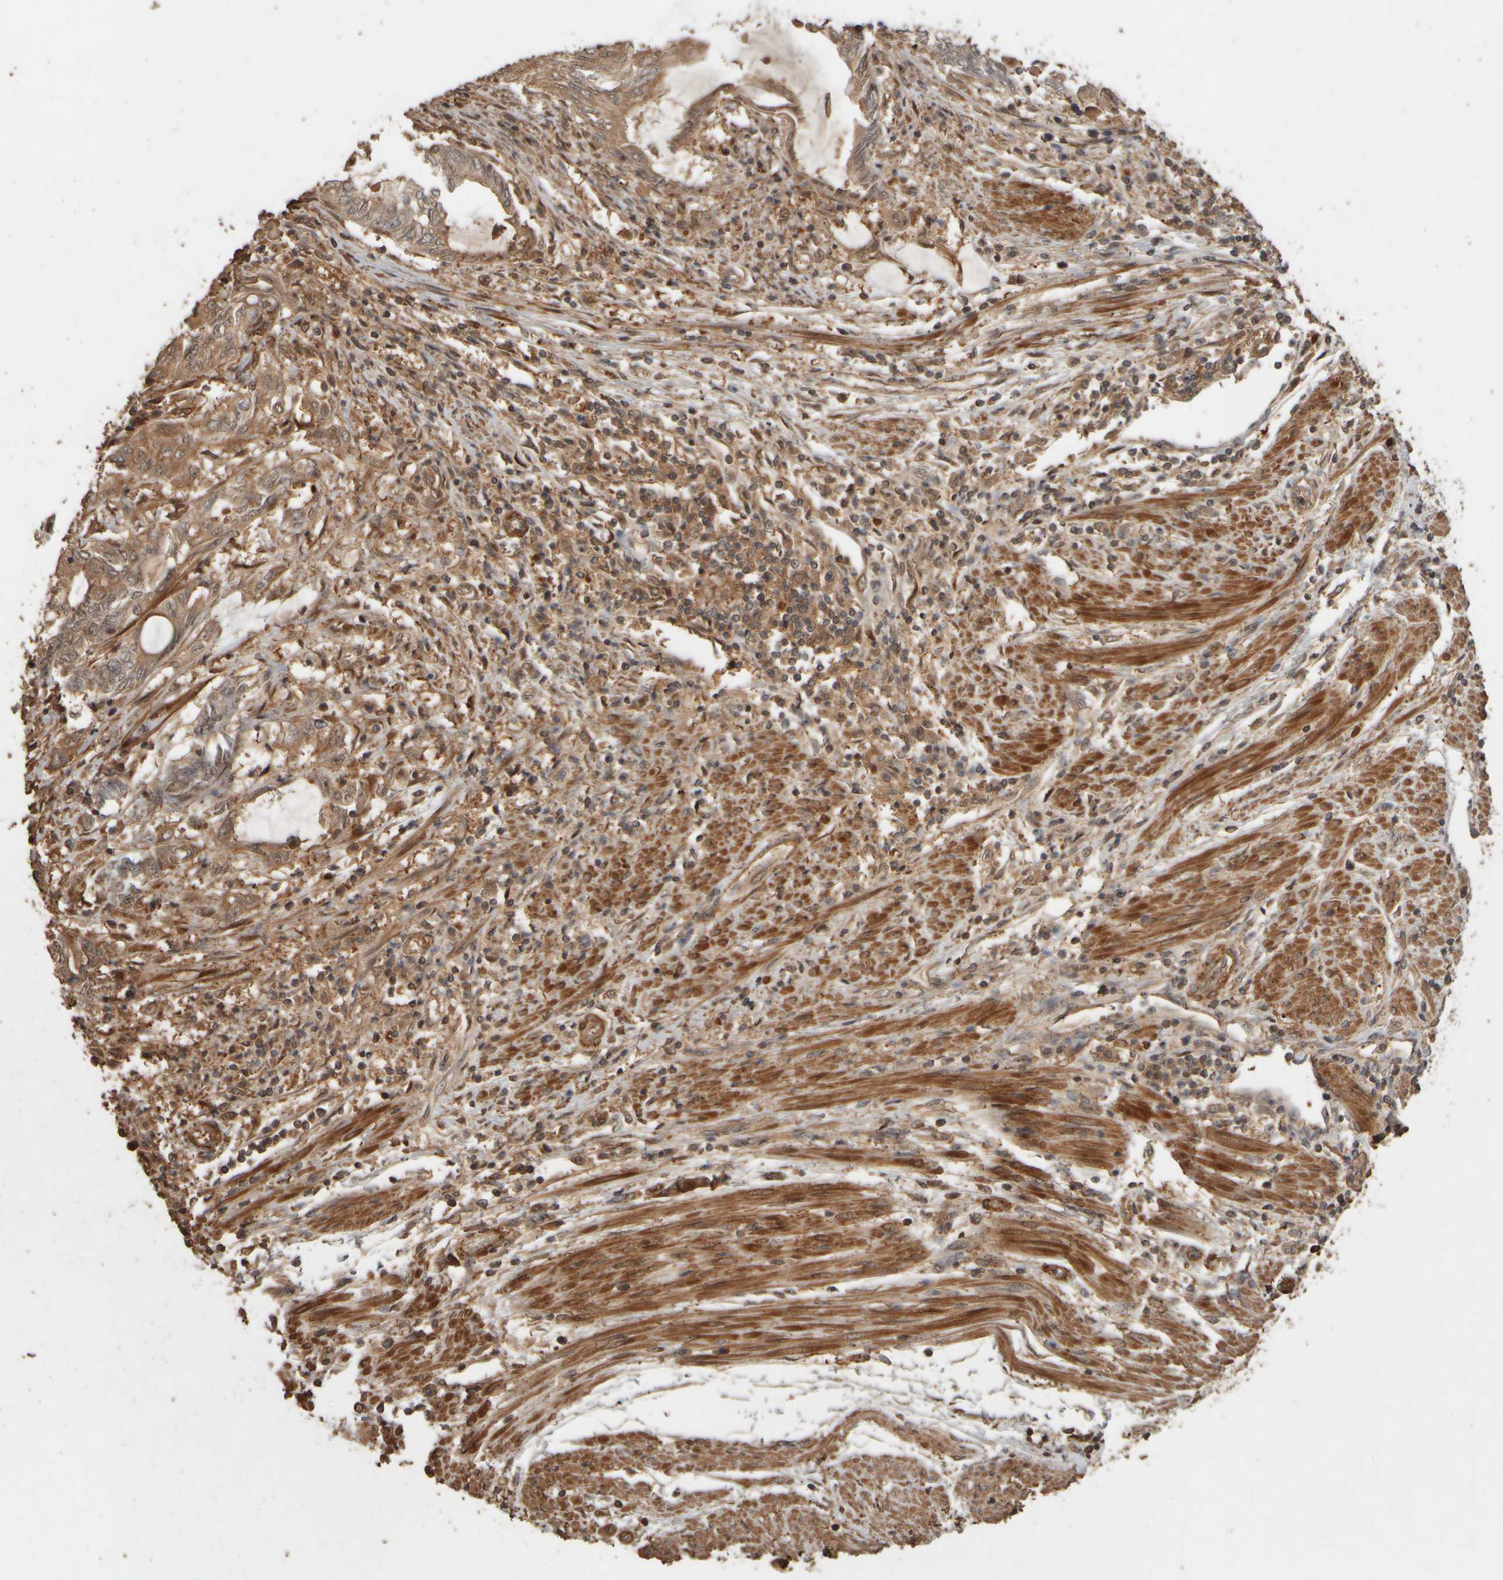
{"staining": {"intensity": "moderate", "quantity": ">75%", "location": "cytoplasmic/membranous,nuclear"}, "tissue": "endometrial cancer", "cell_type": "Tumor cells", "image_type": "cancer", "snomed": [{"axis": "morphology", "description": "Adenocarcinoma, NOS"}, {"axis": "topography", "description": "Uterus"}, {"axis": "topography", "description": "Endometrium"}], "caption": "Moderate cytoplasmic/membranous and nuclear expression is identified in approximately >75% of tumor cells in adenocarcinoma (endometrial).", "gene": "SPHK1", "patient": {"sex": "female", "age": 70}}